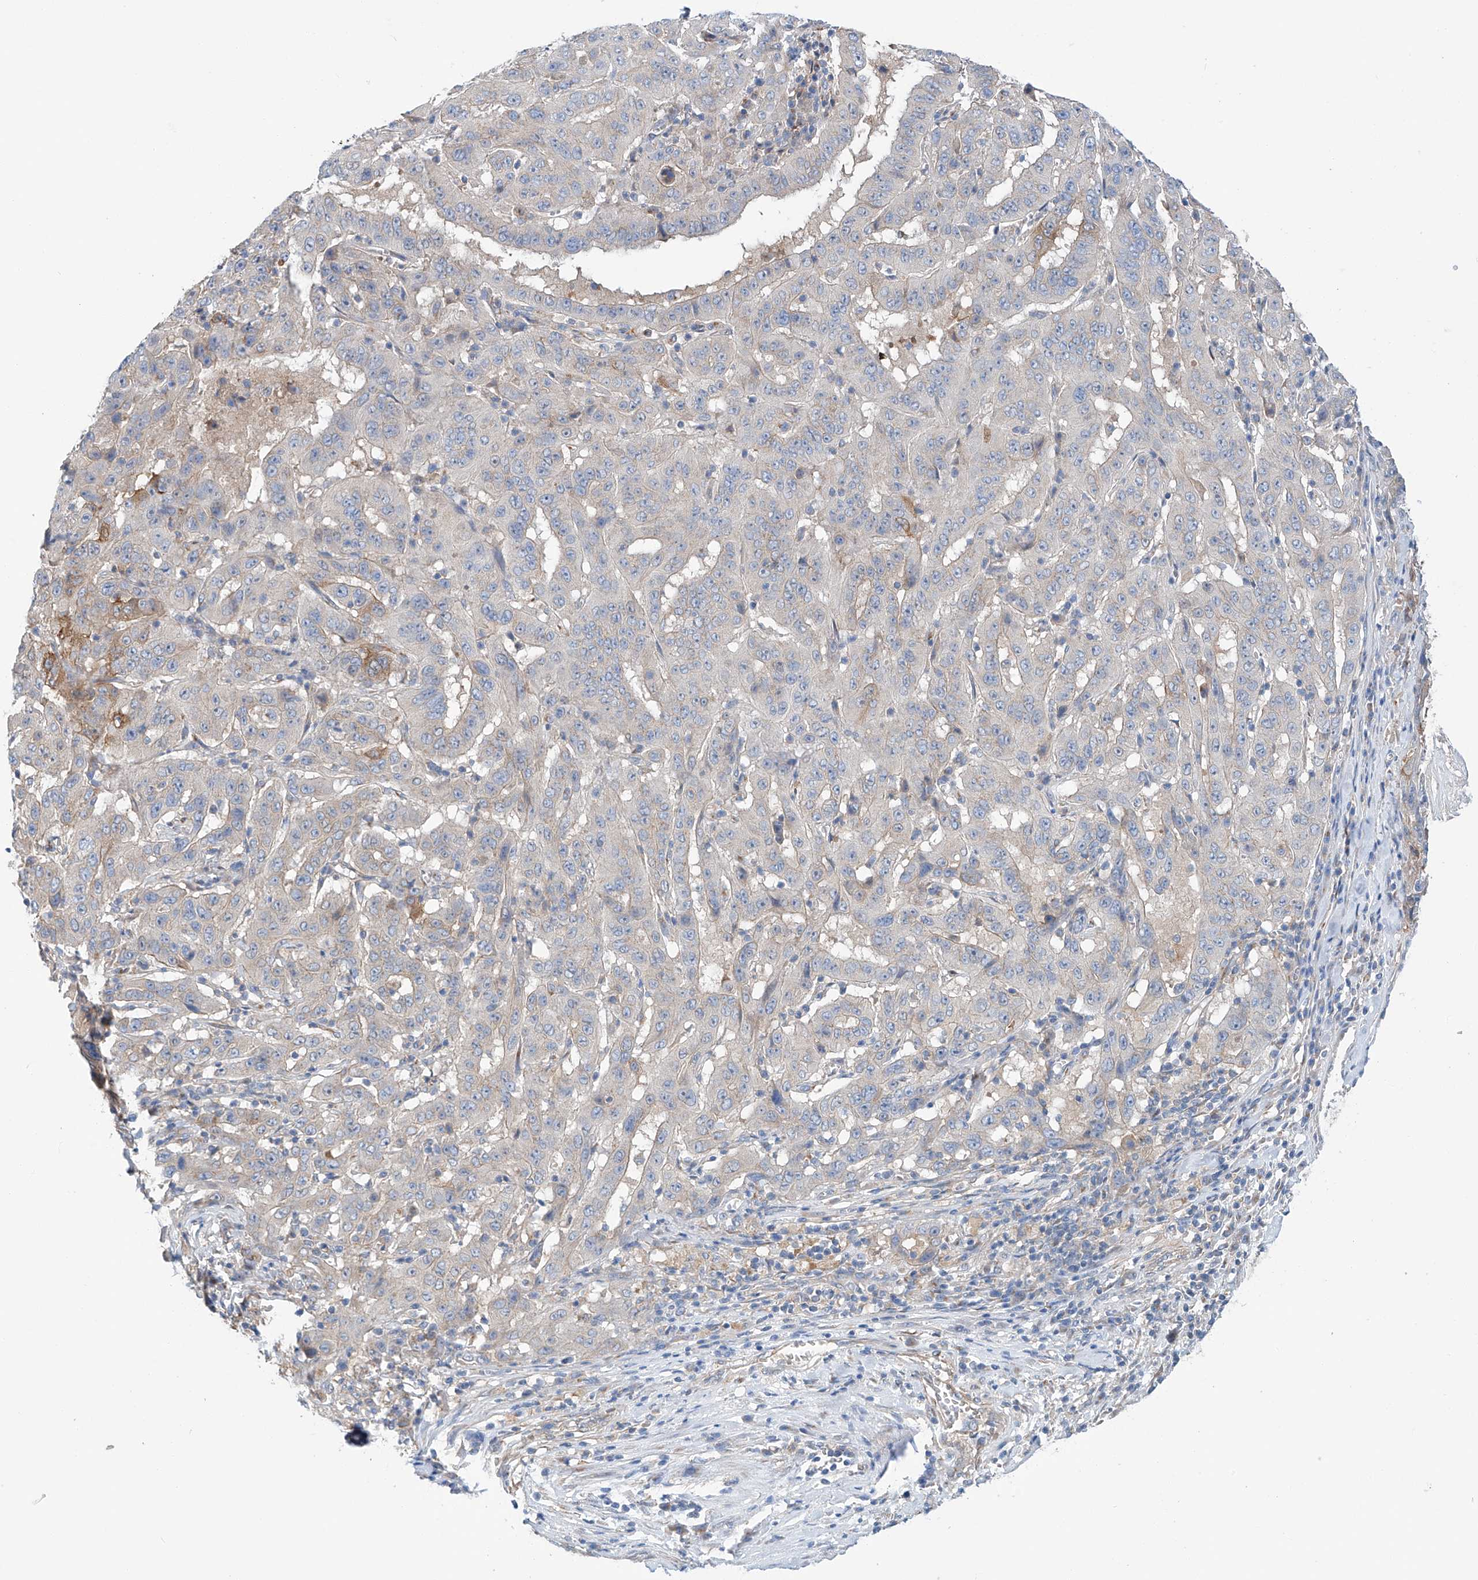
{"staining": {"intensity": "moderate", "quantity": "<25%", "location": "cytoplasmic/membranous"}, "tissue": "pancreatic cancer", "cell_type": "Tumor cells", "image_type": "cancer", "snomed": [{"axis": "morphology", "description": "Adenocarcinoma, NOS"}, {"axis": "topography", "description": "Pancreas"}], "caption": "Immunohistochemical staining of human pancreatic cancer (adenocarcinoma) reveals low levels of moderate cytoplasmic/membranous protein expression in approximately <25% of tumor cells.", "gene": "SLC22A7", "patient": {"sex": "male", "age": 63}}